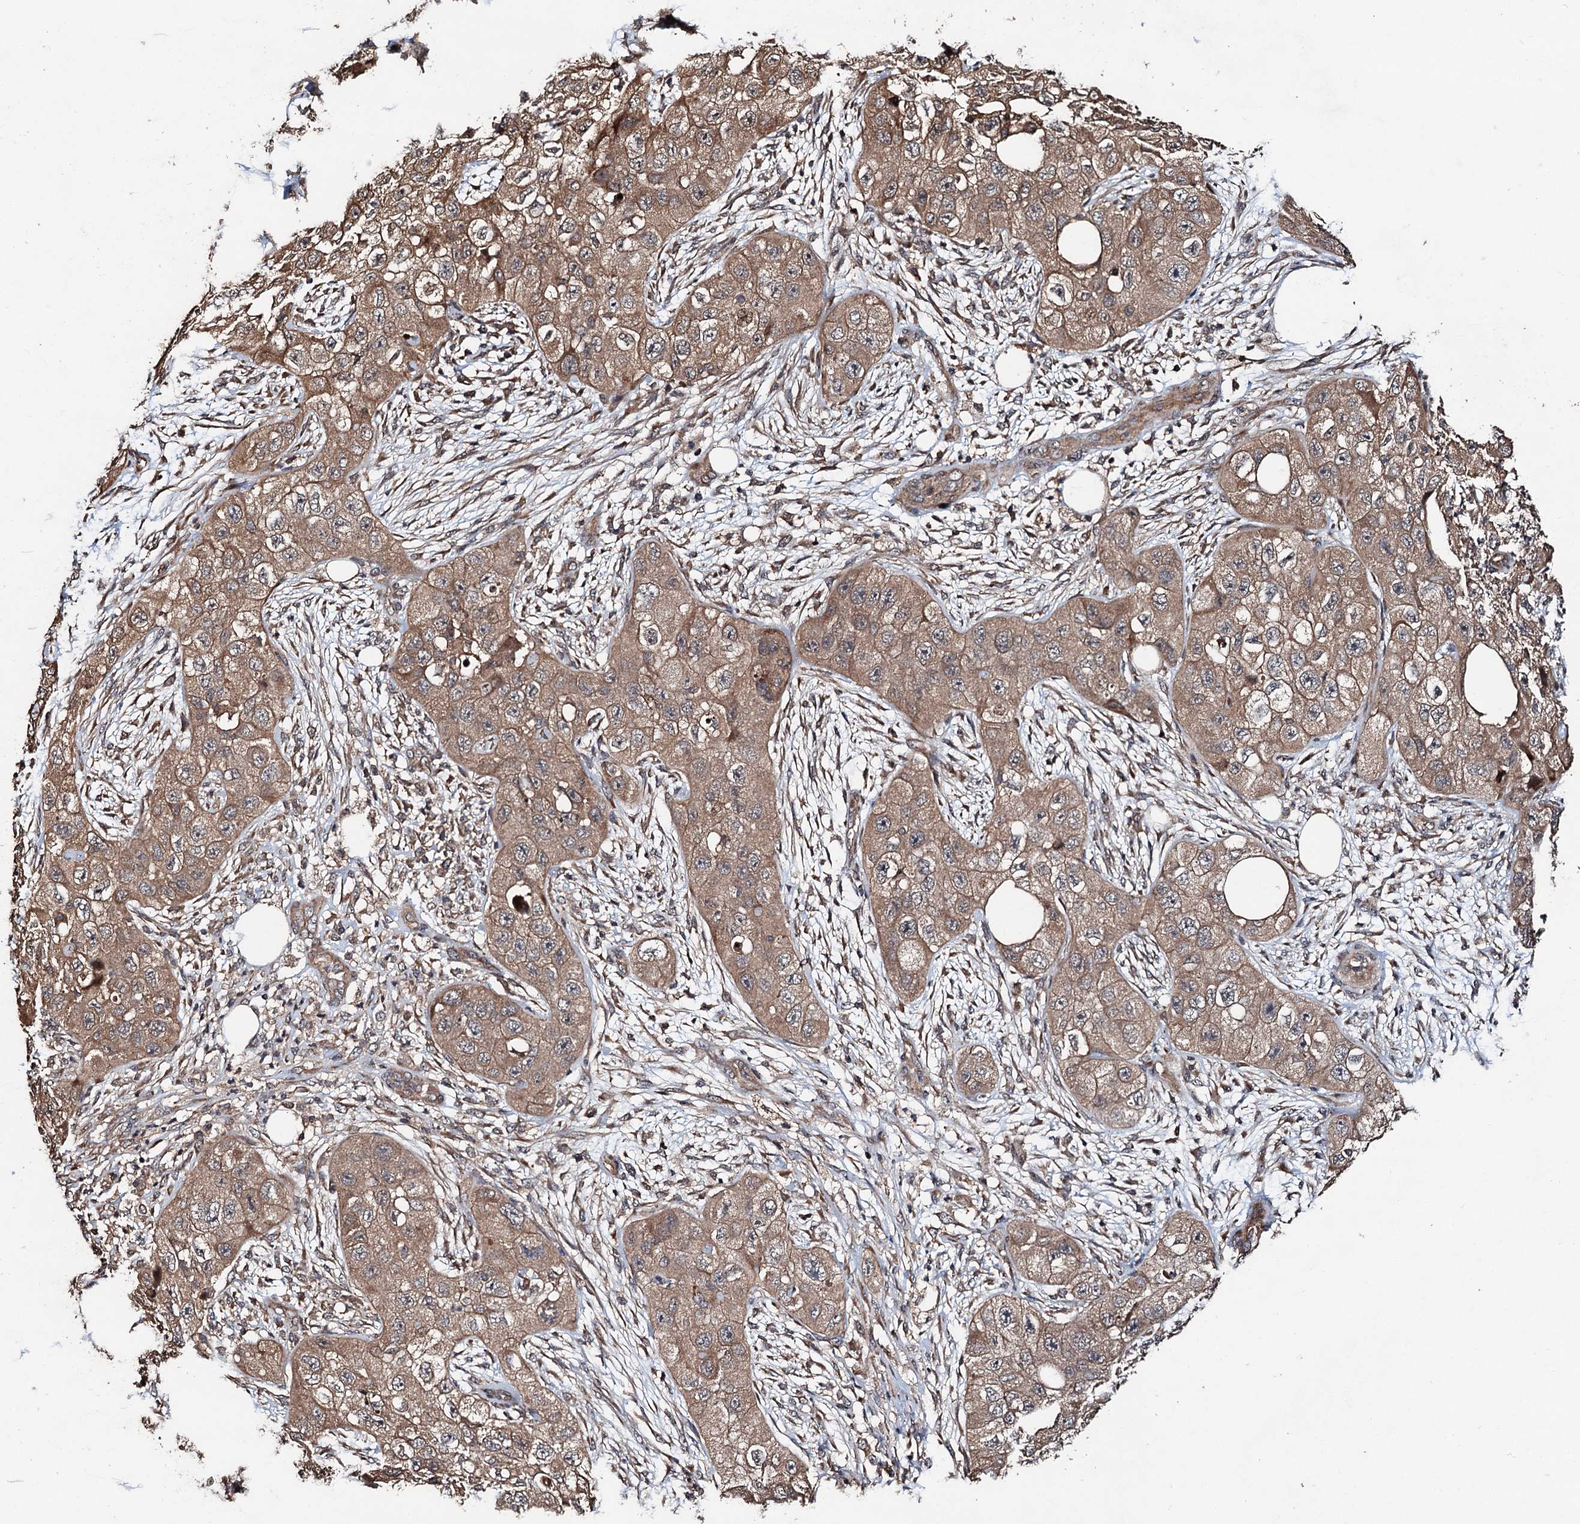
{"staining": {"intensity": "weak", "quantity": ">75%", "location": "cytoplasmic/membranous"}, "tissue": "skin cancer", "cell_type": "Tumor cells", "image_type": "cancer", "snomed": [{"axis": "morphology", "description": "Squamous cell carcinoma, NOS"}, {"axis": "topography", "description": "Skin"}, {"axis": "topography", "description": "Subcutis"}], "caption": "Human skin cancer stained for a protein (brown) exhibits weak cytoplasmic/membranous positive positivity in about >75% of tumor cells.", "gene": "TMEM39B", "patient": {"sex": "male", "age": 73}}